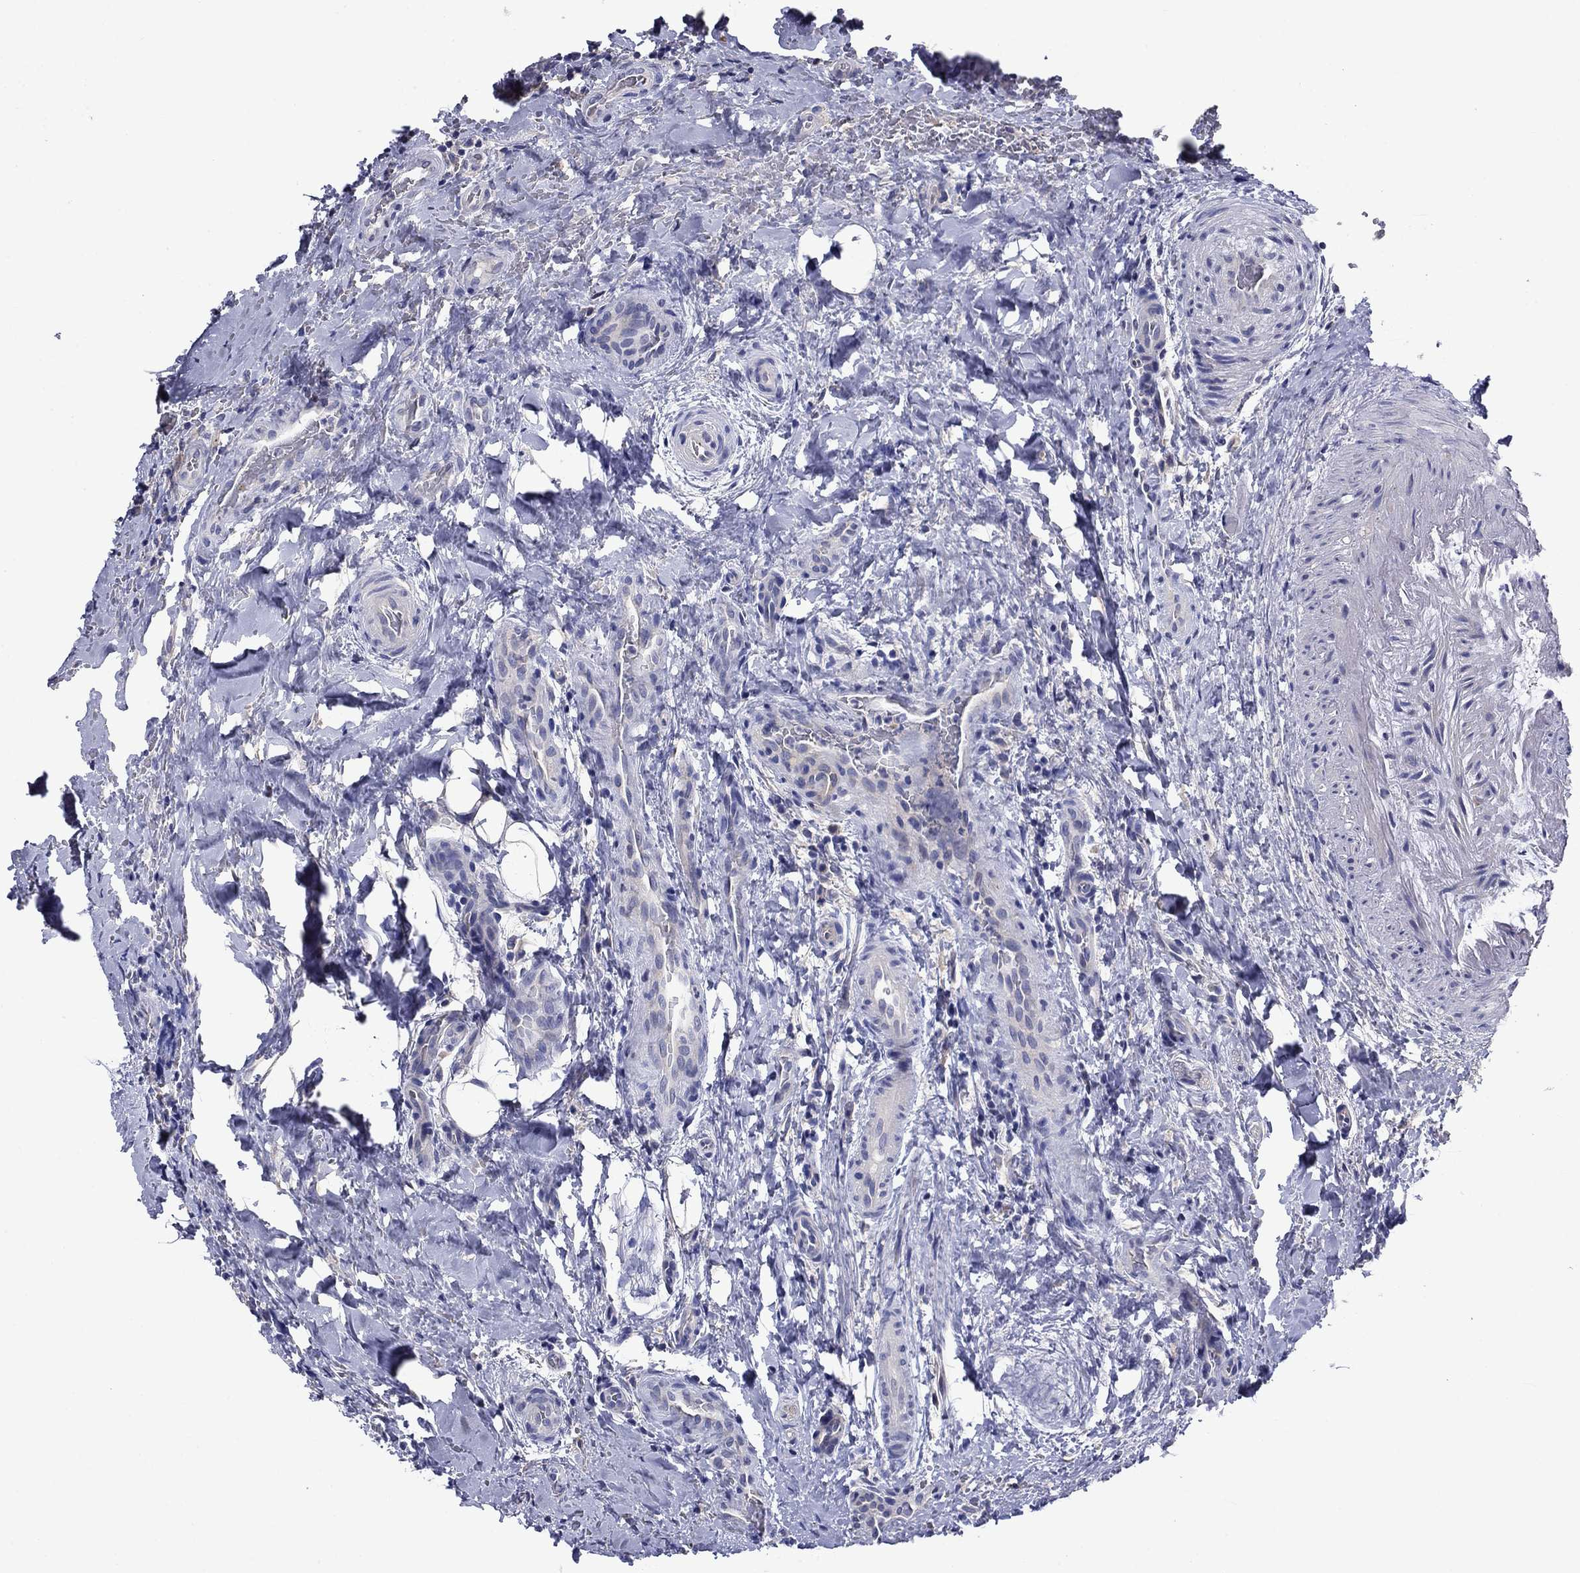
{"staining": {"intensity": "negative", "quantity": "none", "location": "none"}, "tissue": "thyroid cancer", "cell_type": "Tumor cells", "image_type": "cancer", "snomed": [{"axis": "morphology", "description": "Papillary adenocarcinoma, NOS"}, {"axis": "topography", "description": "Thyroid gland"}], "caption": "An image of human thyroid papillary adenocarcinoma is negative for staining in tumor cells.", "gene": "CNDP1", "patient": {"sex": "male", "age": 61}}